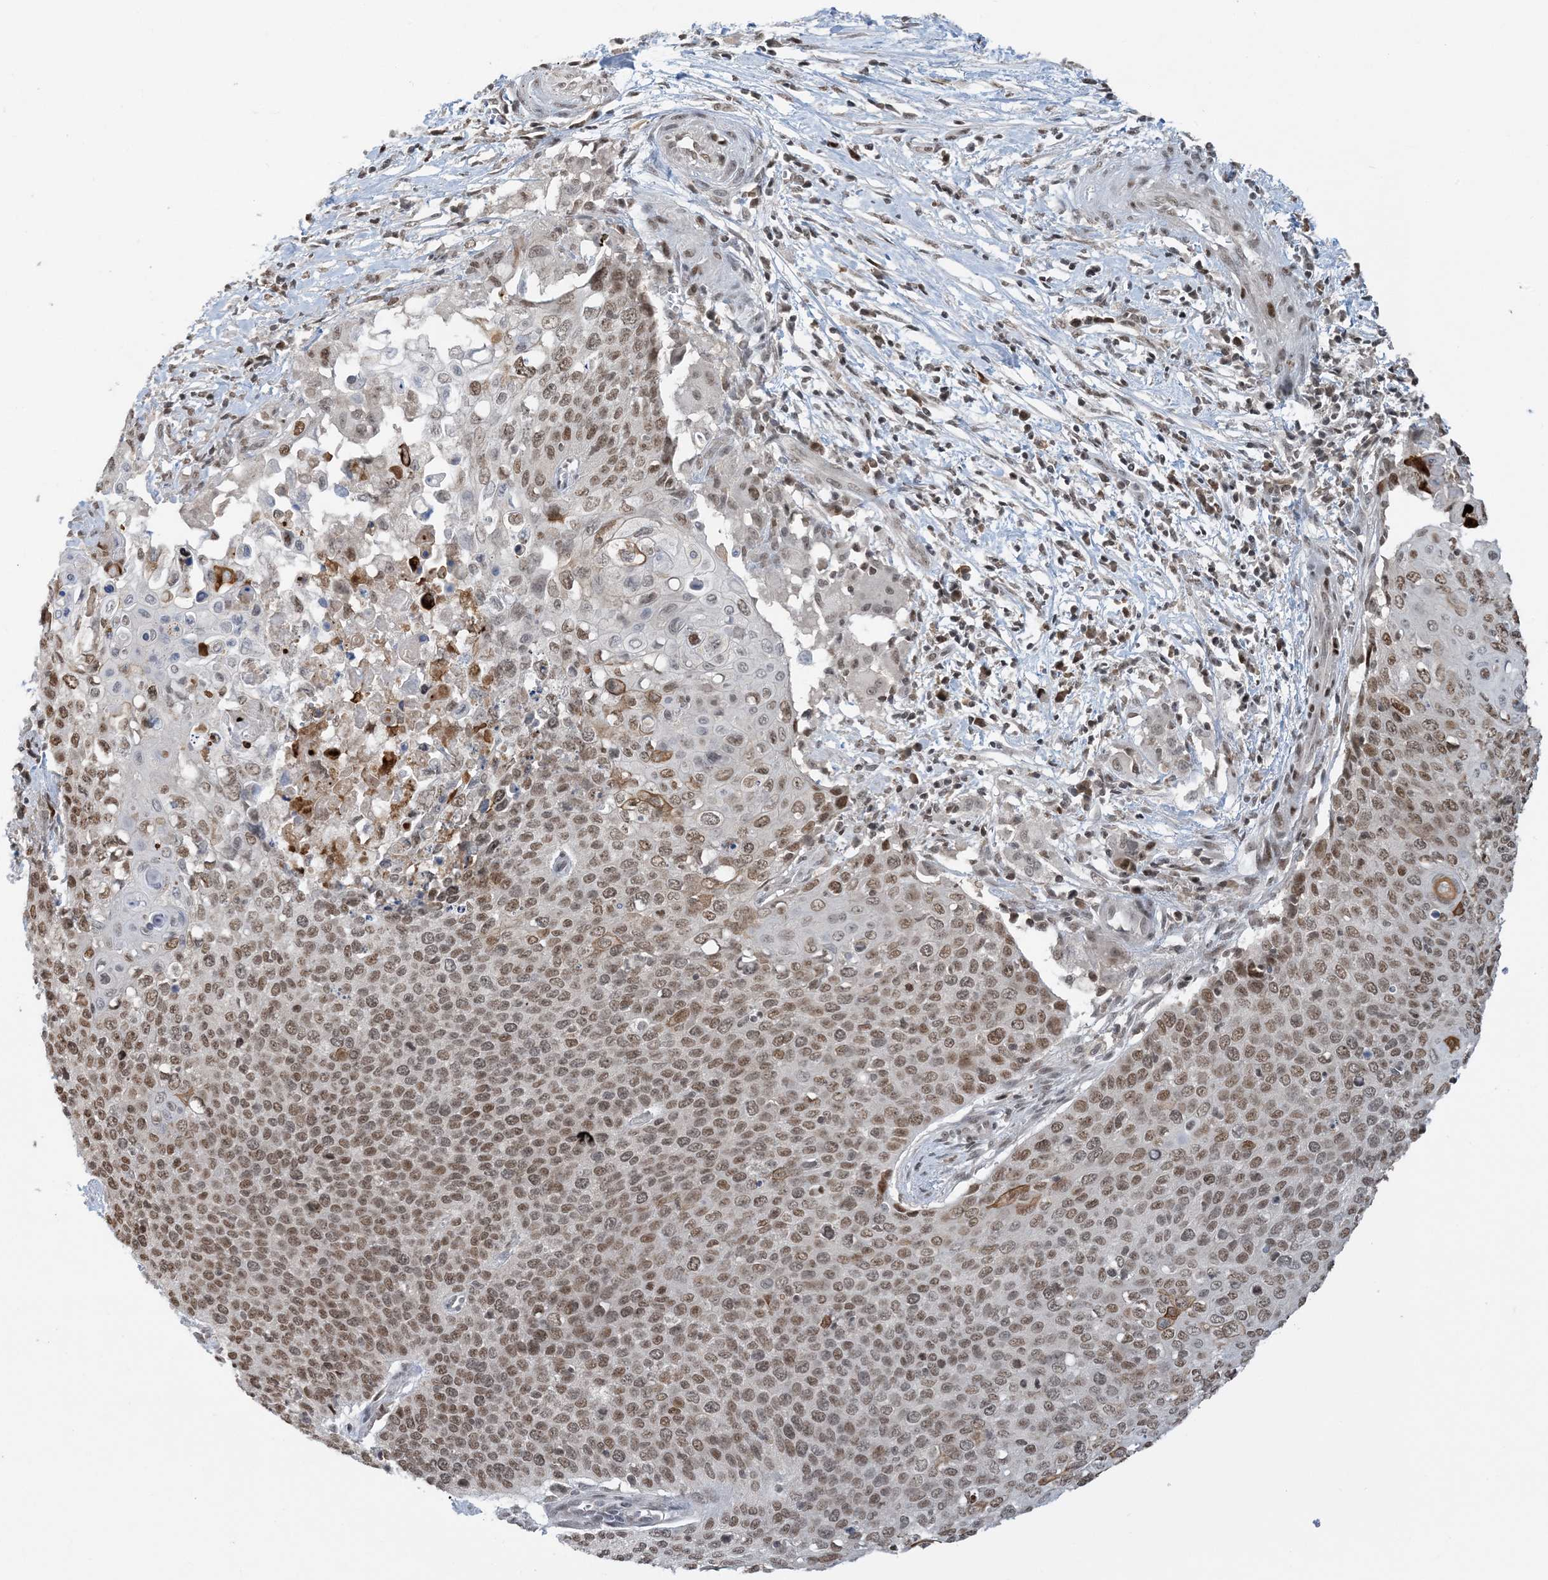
{"staining": {"intensity": "moderate", "quantity": ">75%", "location": "nuclear"}, "tissue": "cervical cancer", "cell_type": "Tumor cells", "image_type": "cancer", "snomed": [{"axis": "morphology", "description": "Squamous cell carcinoma, NOS"}, {"axis": "topography", "description": "Cervix"}], "caption": "Brown immunohistochemical staining in squamous cell carcinoma (cervical) displays moderate nuclear staining in approximately >75% of tumor cells.", "gene": "ACYP2", "patient": {"sex": "female", "age": 39}}